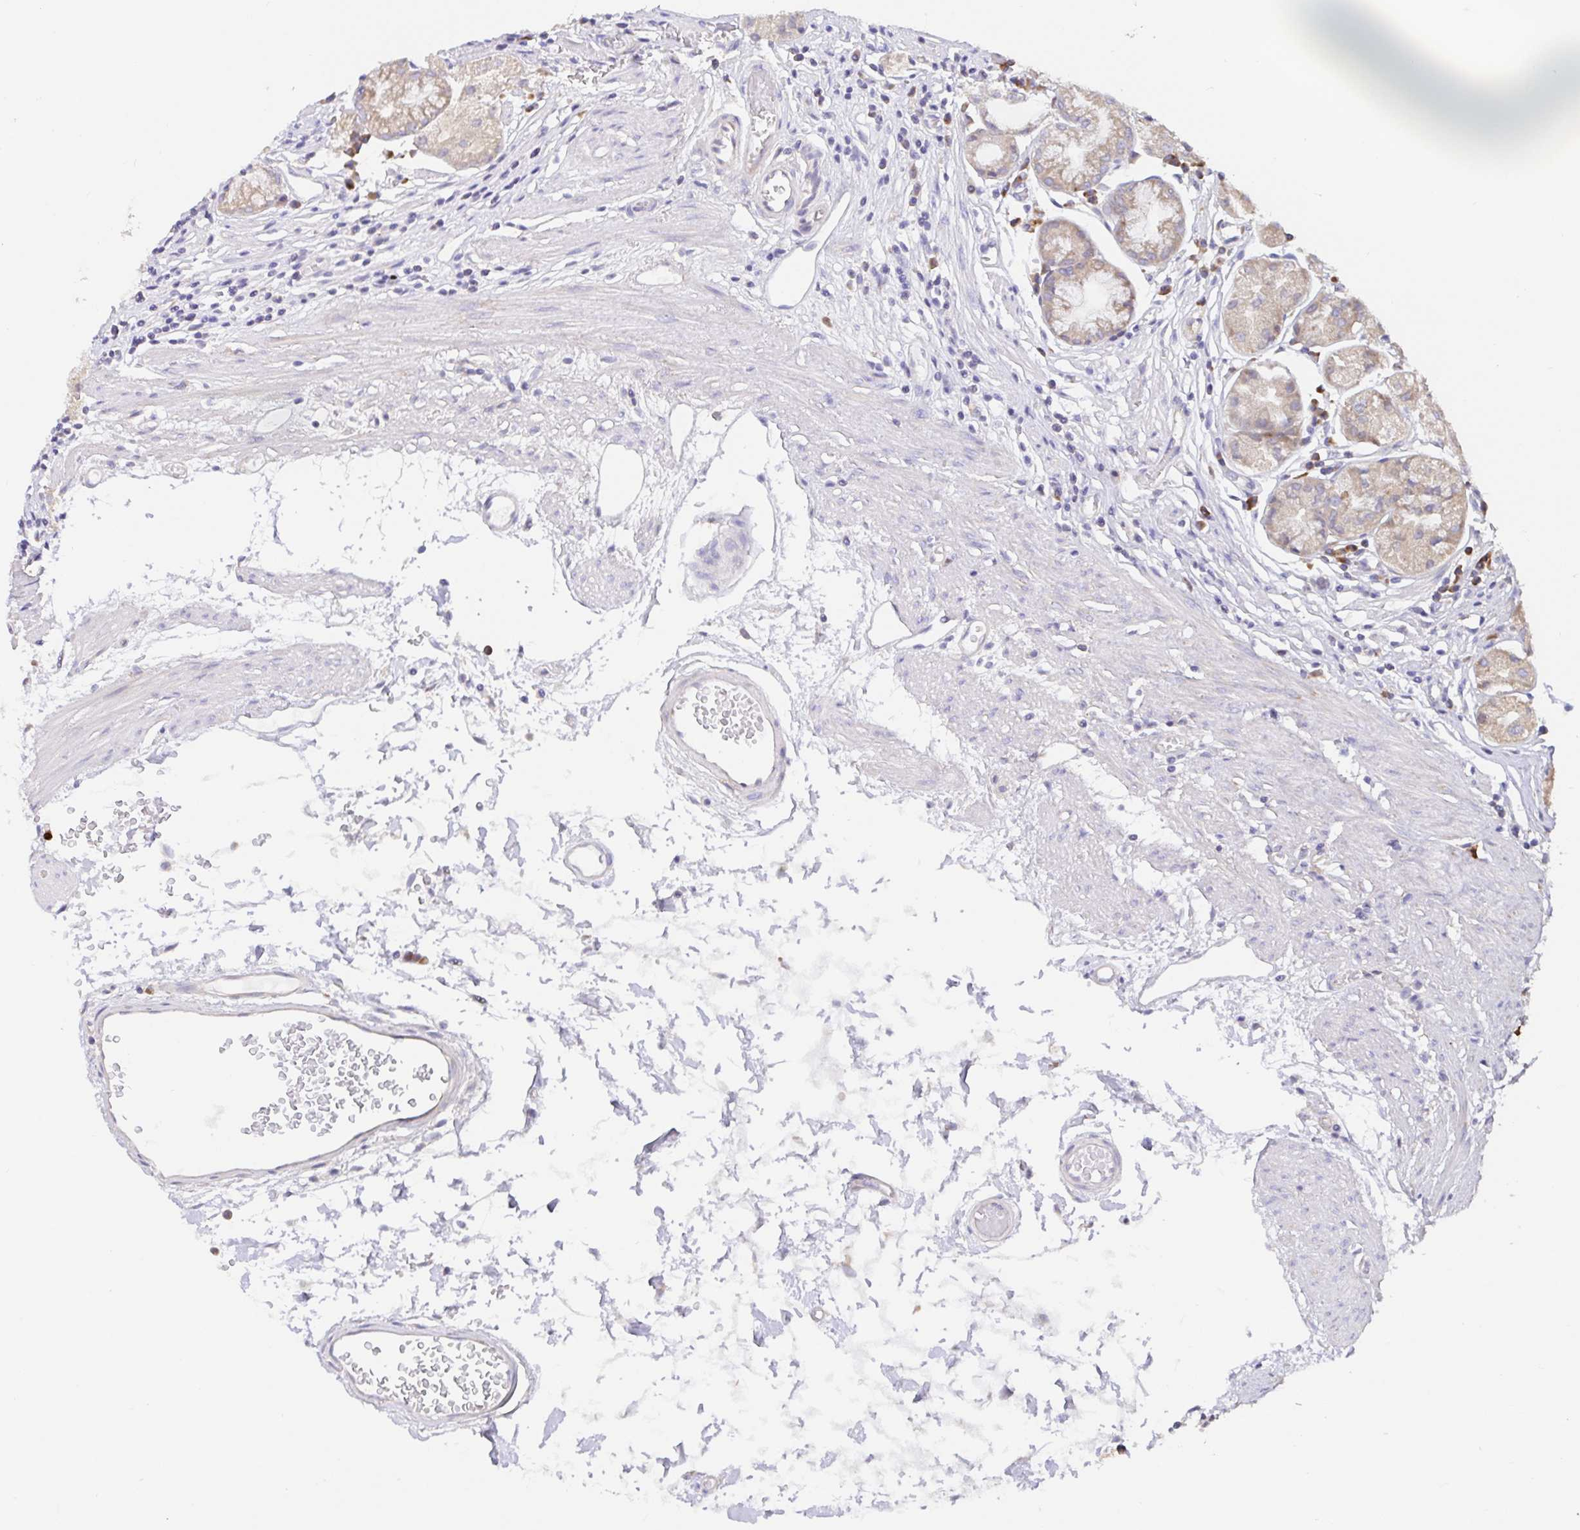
{"staining": {"intensity": "weak", "quantity": "<25%", "location": "cytoplasmic/membranous"}, "tissue": "stomach", "cell_type": "Glandular cells", "image_type": "normal", "snomed": [{"axis": "morphology", "description": "Normal tissue, NOS"}, {"axis": "topography", "description": "Stomach"}], "caption": "Immunohistochemical staining of normal stomach reveals no significant expression in glandular cells.", "gene": "PDPK1", "patient": {"sex": "male", "age": 55}}